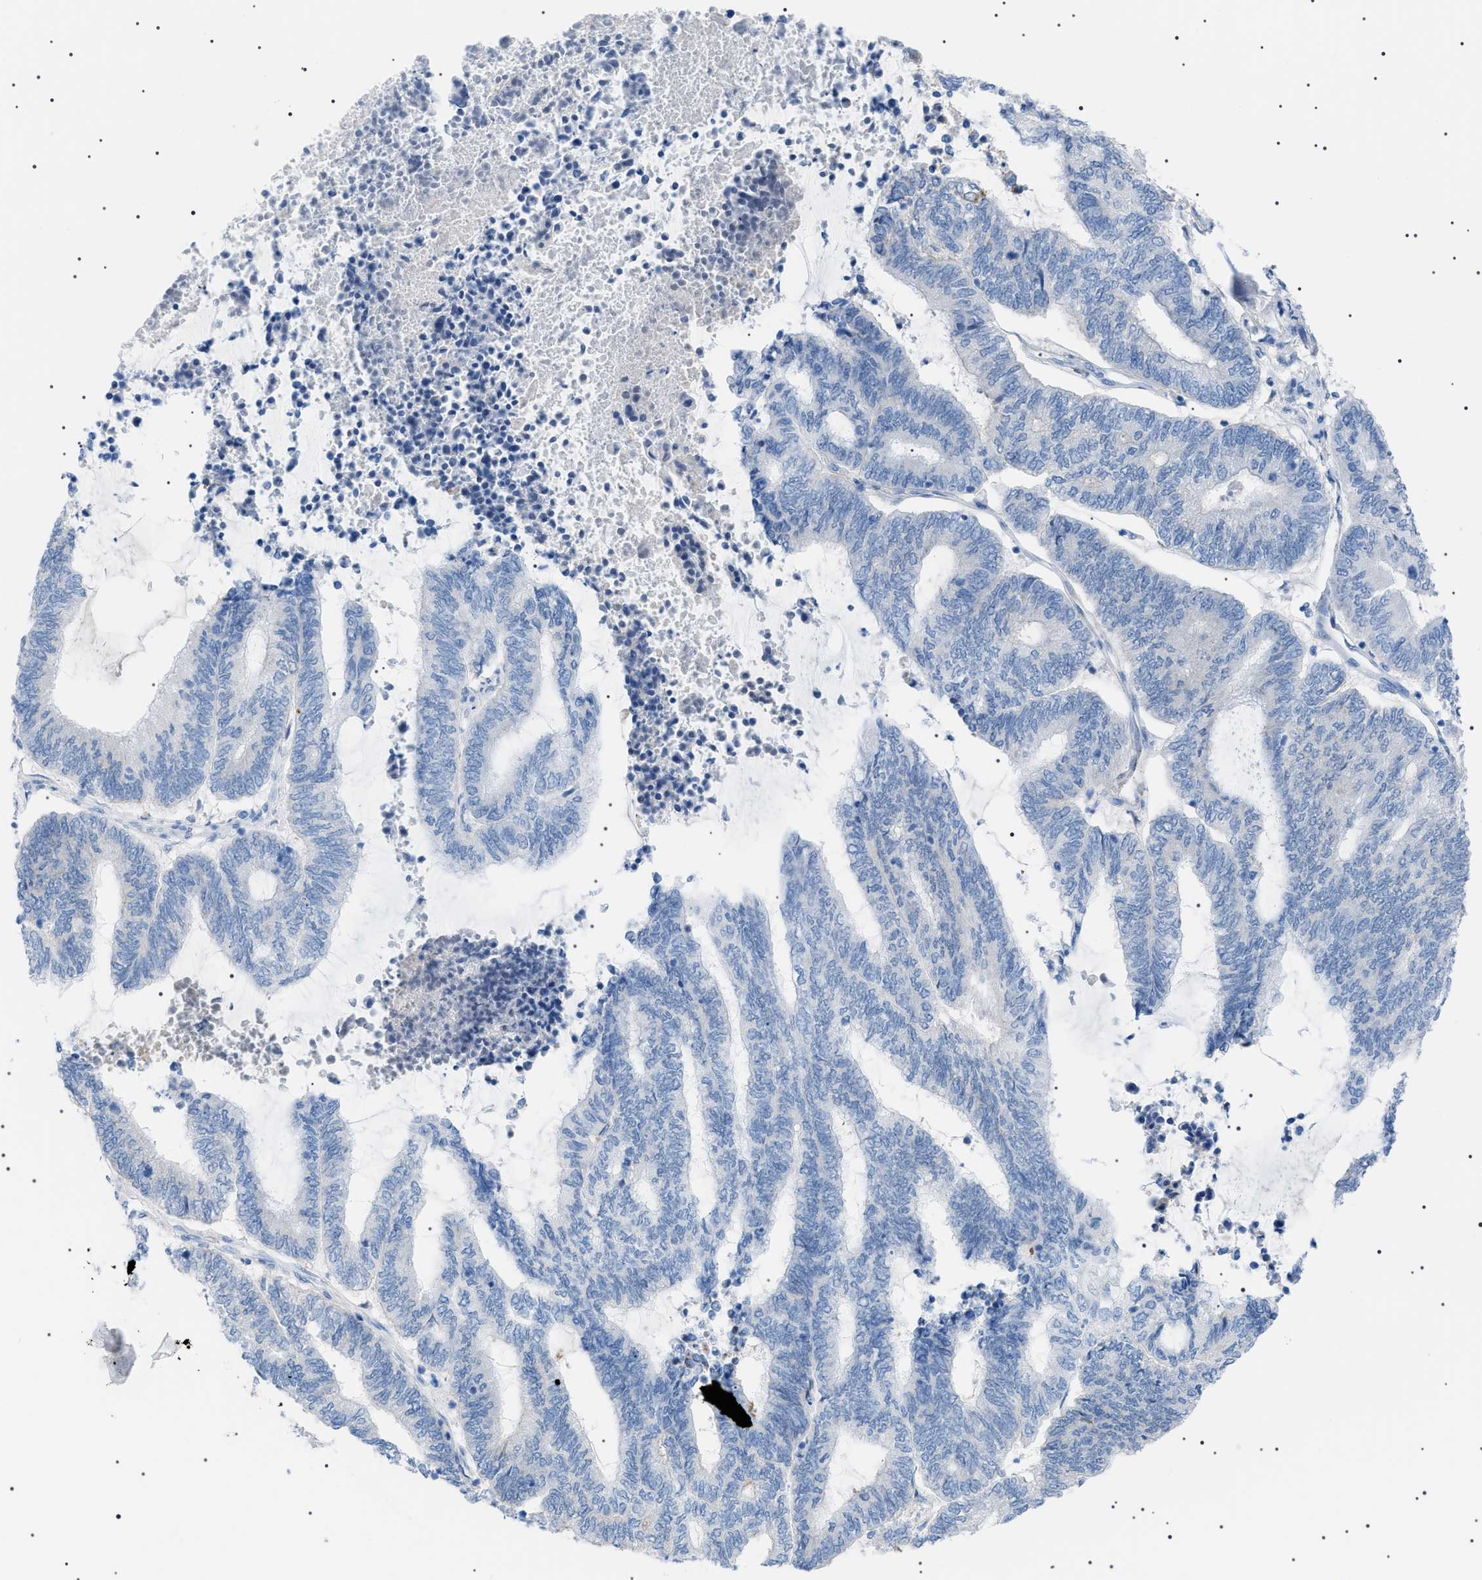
{"staining": {"intensity": "negative", "quantity": "none", "location": "none"}, "tissue": "endometrial cancer", "cell_type": "Tumor cells", "image_type": "cancer", "snomed": [{"axis": "morphology", "description": "Adenocarcinoma, NOS"}, {"axis": "topography", "description": "Uterus"}, {"axis": "topography", "description": "Endometrium"}], "caption": "An IHC histopathology image of adenocarcinoma (endometrial) is shown. There is no staining in tumor cells of adenocarcinoma (endometrial).", "gene": "LPA", "patient": {"sex": "female", "age": 70}}